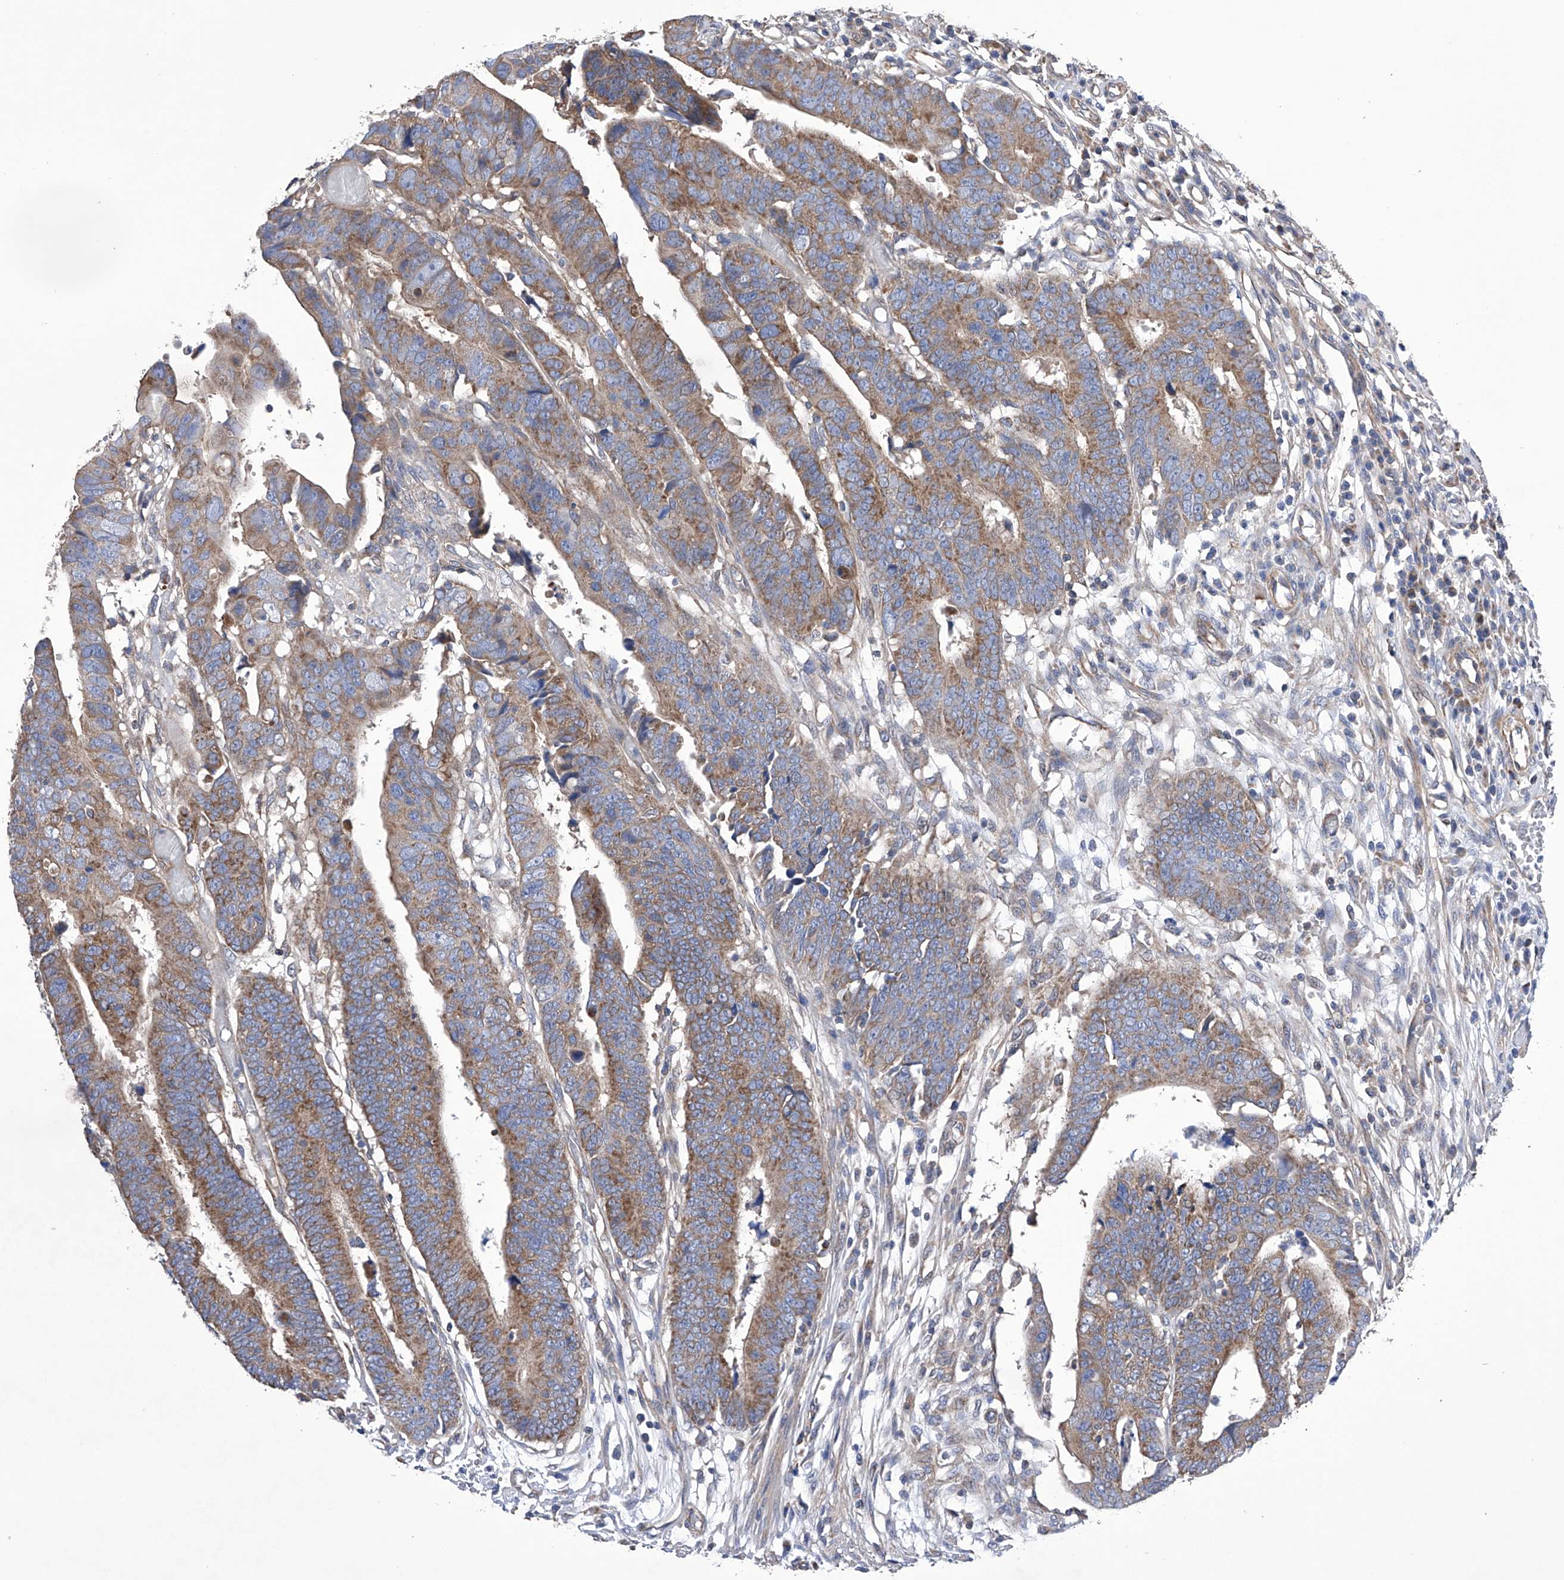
{"staining": {"intensity": "moderate", "quantity": ">75%", "location": "cytoplasmic/membranous"}, "tissue": "colorectal cancer", "cell_type": "Tumor cells", "image_type": "cancer", "snomed": [{"axis": "morphology", "description": "Adenocarcinoma, NOS"}, {"axis": "topography", "description": "Rectum"}], "caption": "Colorectal cancer stained for a protein (brown) demonstrates moderate cytoplasmic/membranous positive expression in about >75% of tumor cells.", "gene": "EFCAB2", "patient": {"sex": "female", "age": 65}}